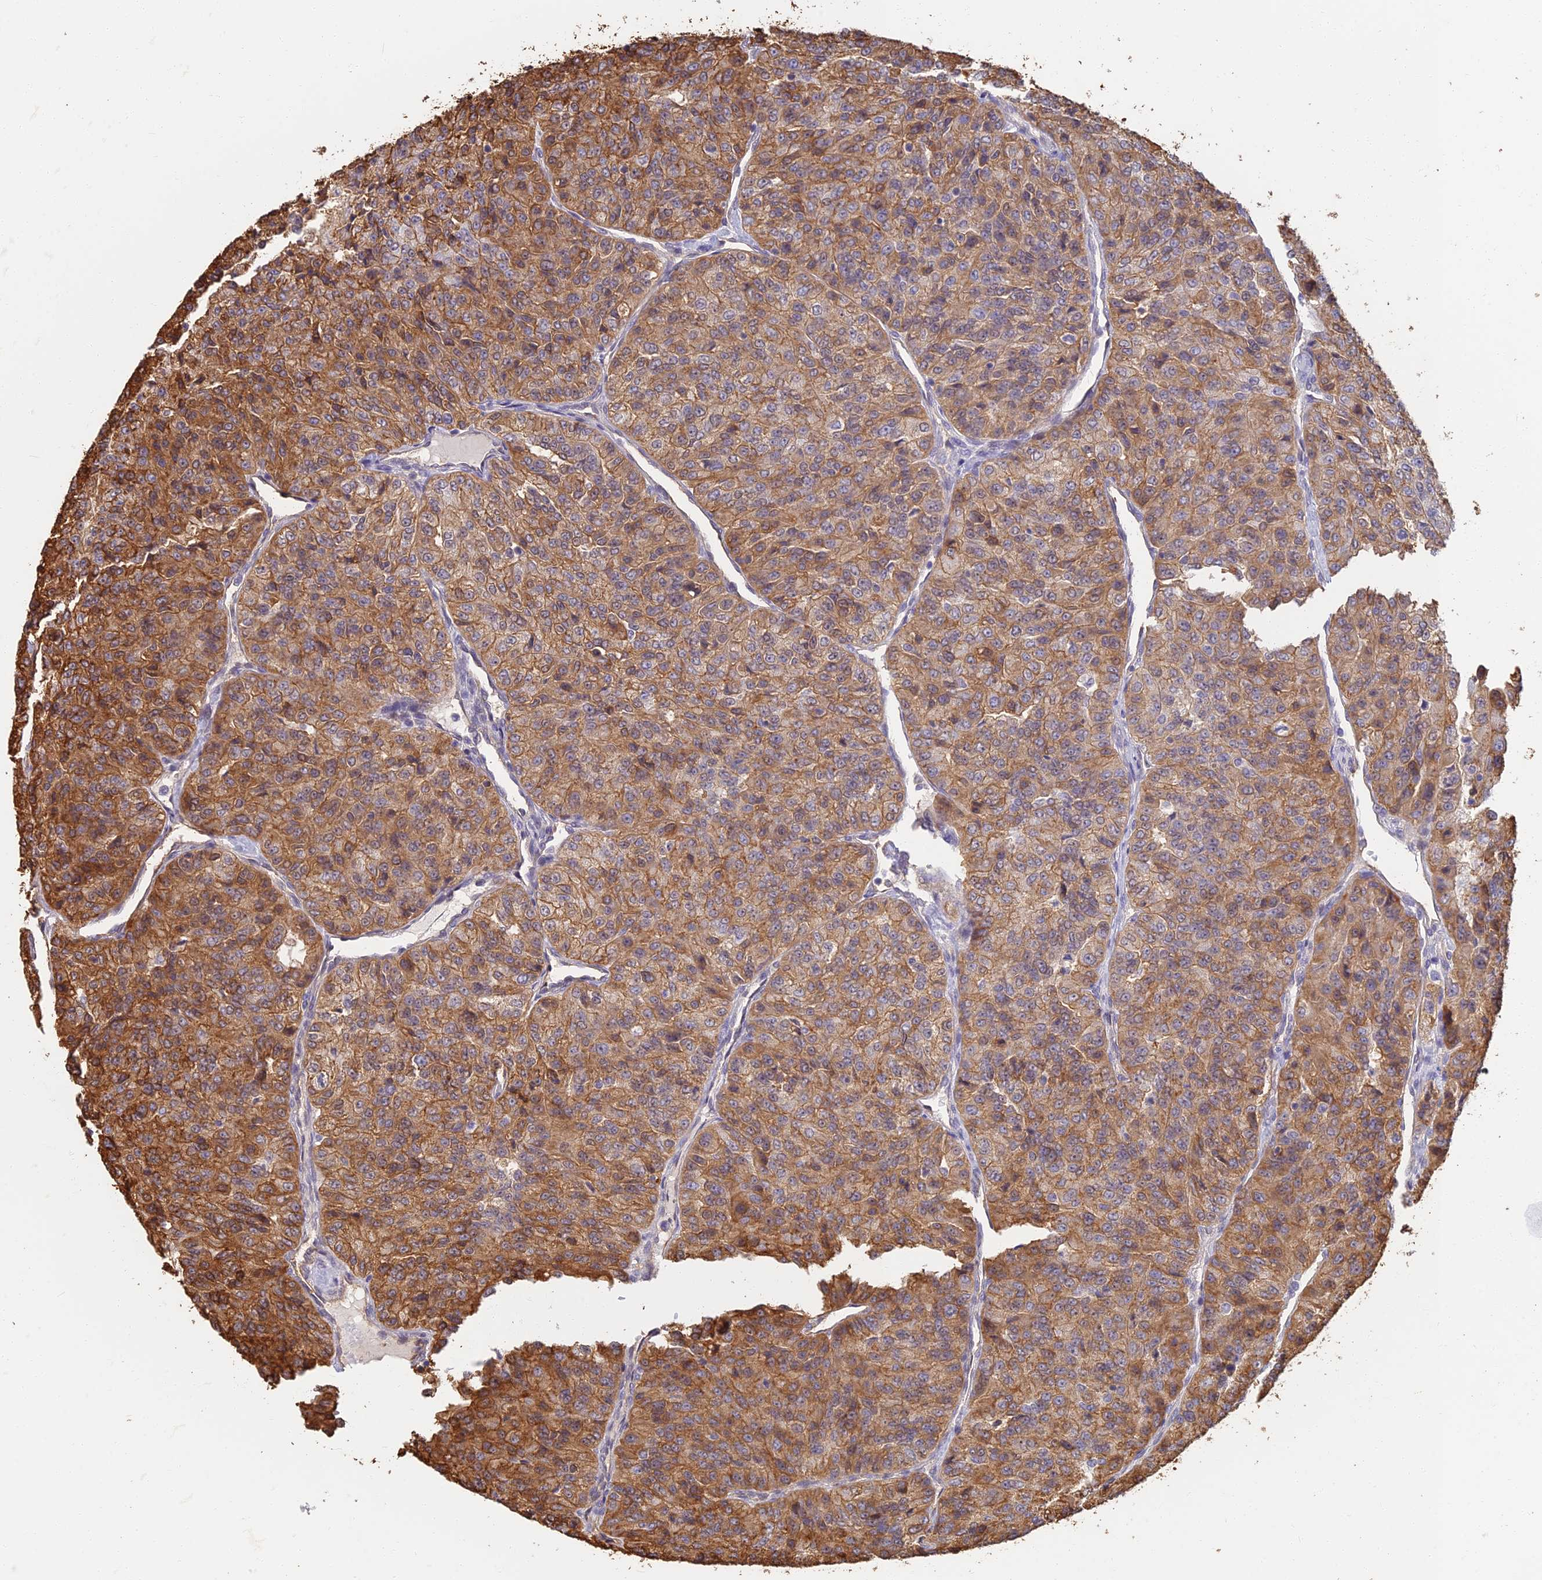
{"staining": {"intensity": "moderate", "quantity": ">75%", "location": "cytoplasmic/membranous"}, "tissue": "renal cancer", "cell_type": "Tumor cells", "image_type": "cancer", "snomed": [{"axis": "morphology", "description": "Adenocarcinoma, NOS"}, {"axis": "topography", "description": "Kidney"}], "caption": "Immunohistochemistry (IHC) photomicrograph of human adenocarcinoma (renal) stained for a protein (brown), which demonstrates medium levels of moderate cytoplasmic/membranous expression in about >75% of tumor cells.", "gene": "LRRN3", "patient": {"sex": "female", "age": 63}}